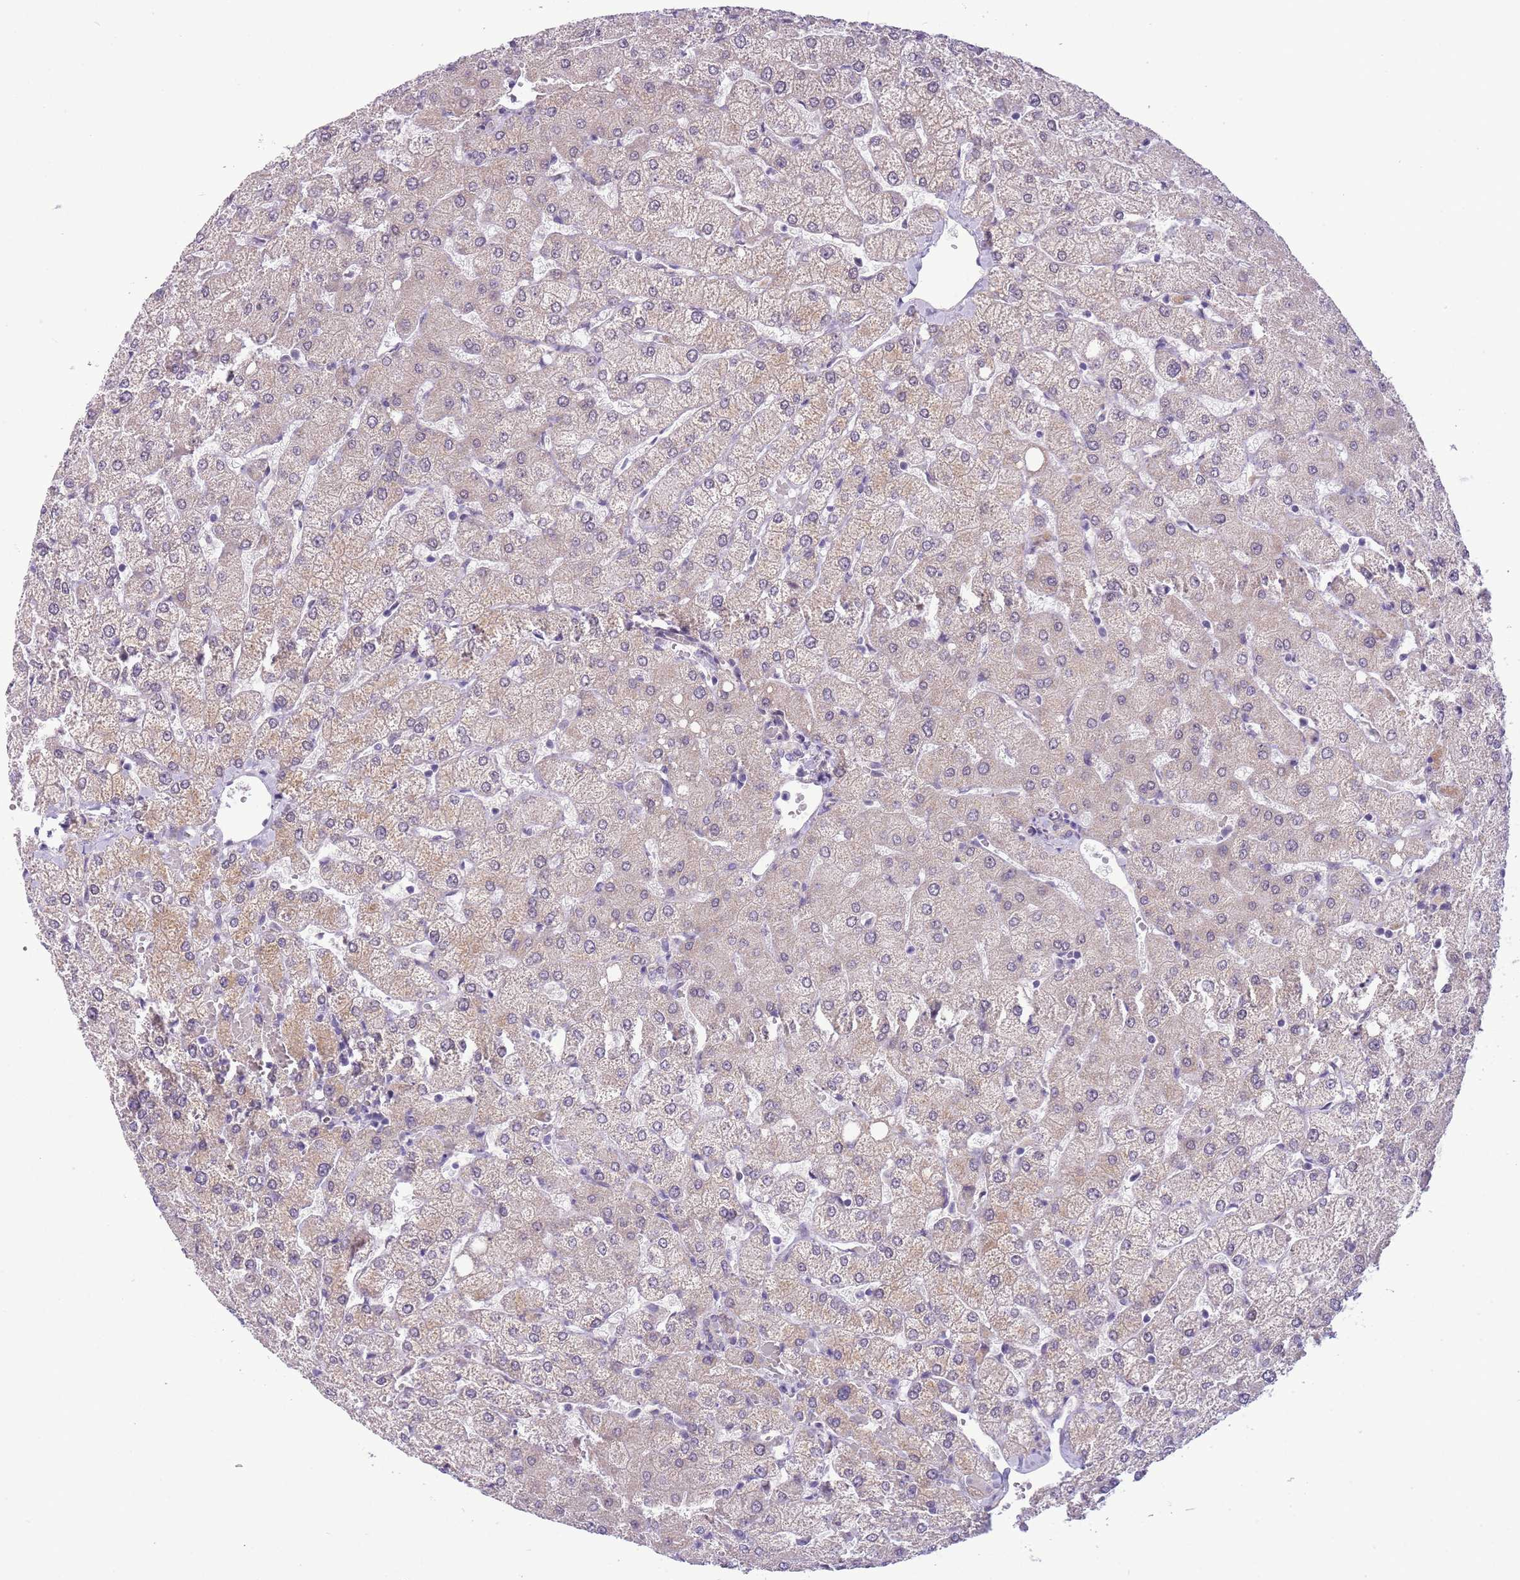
{"staining": {"intensity": "negative", "quantity": "none", "location": "none"}, "tissue": "liver", "cell_type": "Cholangiocytes", "image_type": "normal", "snomed": [{"axis": "morphology", "description": "Normal tissue, NOS"}, {"axis": "topography", "description": "Liver"}], "caption": "DAB immunohistochemical staining of unremarkable liver exhibits no significant positivity in cholangiocytes. Brightfield microscopy of immunohistochemistry stained with DAB (brown) and hematoxylin (blue), captured at high magnification.", "gene": "FAM120C", "patient": {"sex": "female", "age": 54}}